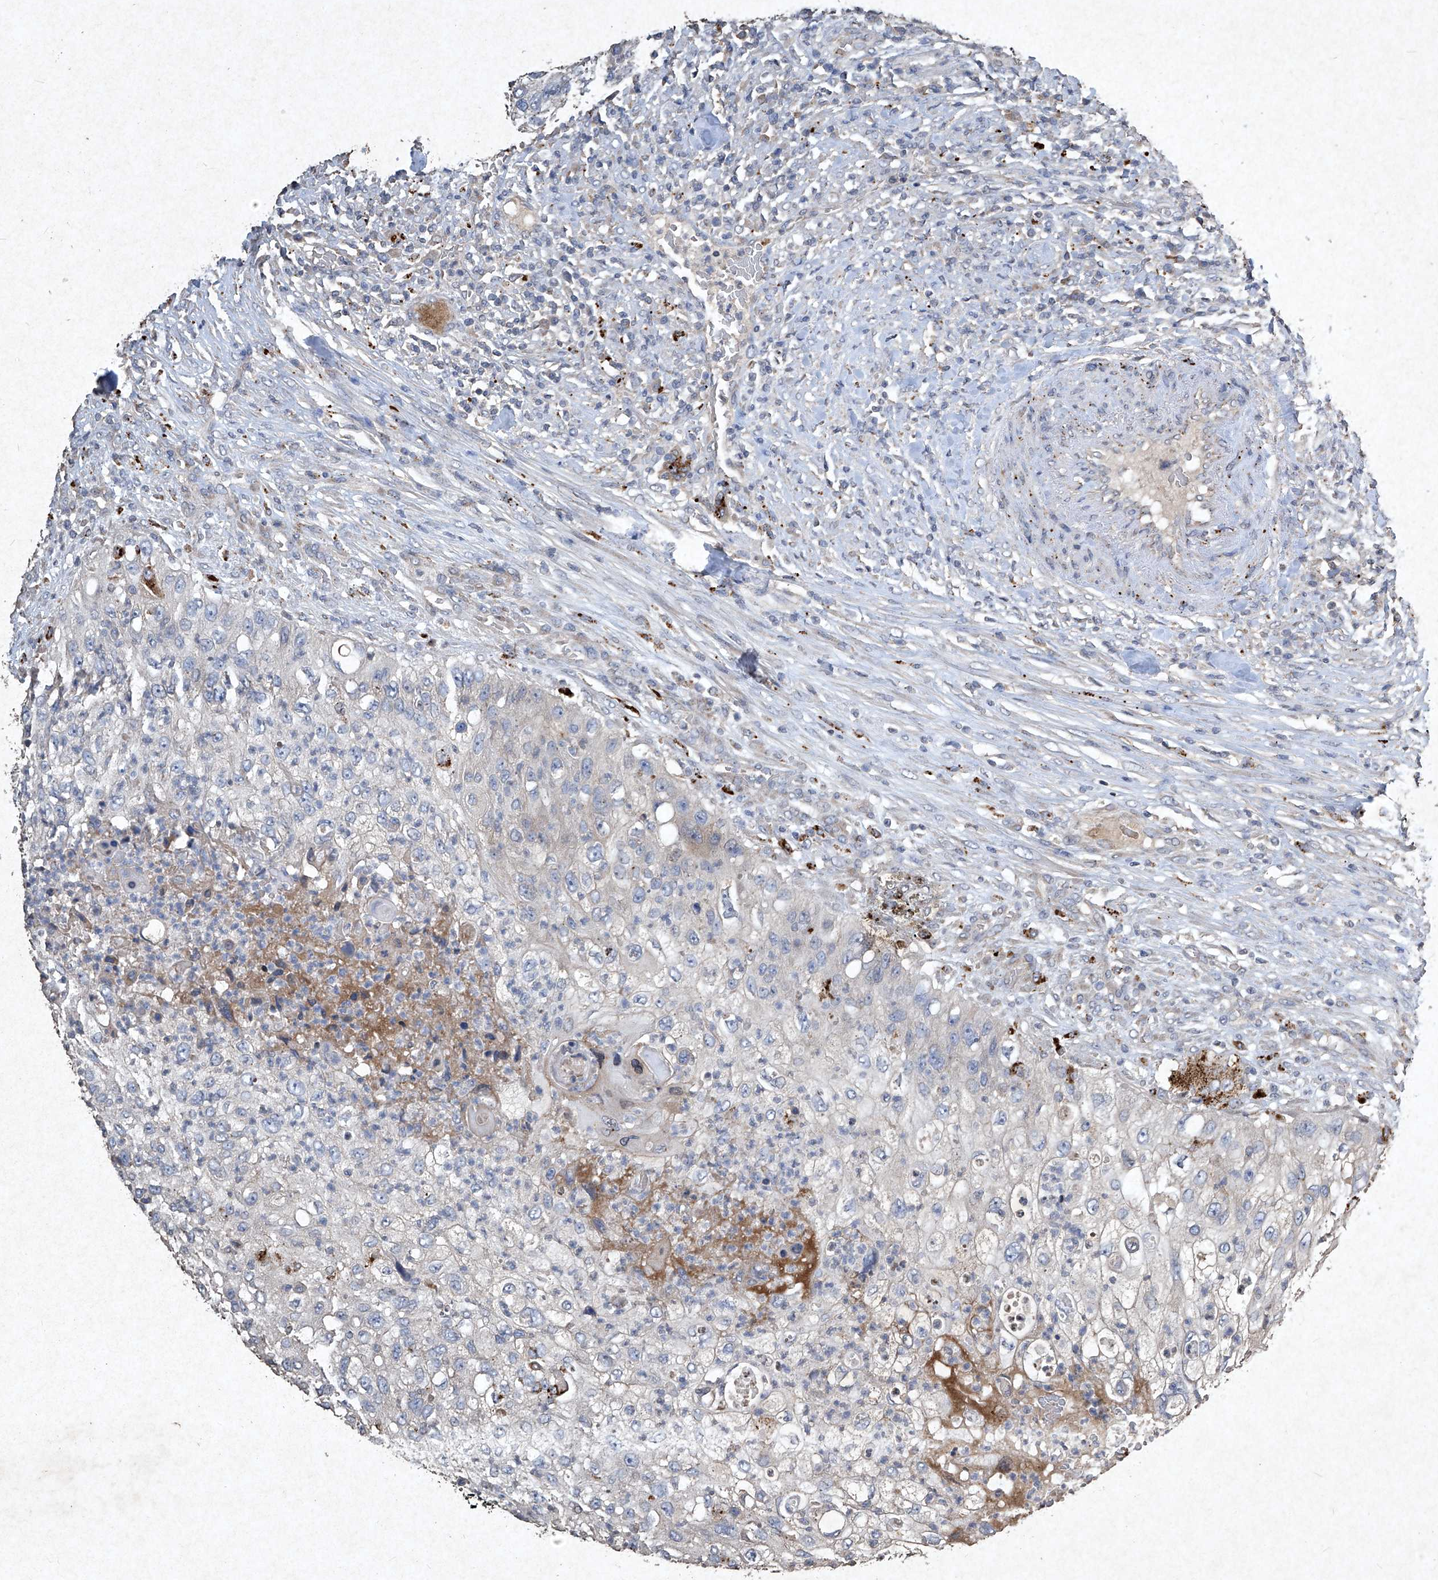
{"staining": {"intensity": "negative", "quantity": "none", "location": "none"}, "tissue": "urothelial cancer", "cell_type": "Tumor cells", "image_type": "cancer", "snomed": [{"axis": "morphology", "description": "Urothelial carcinoma, High grade"}, {"axis": "topography", "description": "Urinary bladder"}], "caption": "High magnification brightfield microscopy of urothelial carcinoma (high-grade) stained with DAB (brown) and counterstained with hematoxylin (blue): tumor cells show no significant positivity.", "gene": "MED16", "patient": {"sex": "female", "age": 60}}